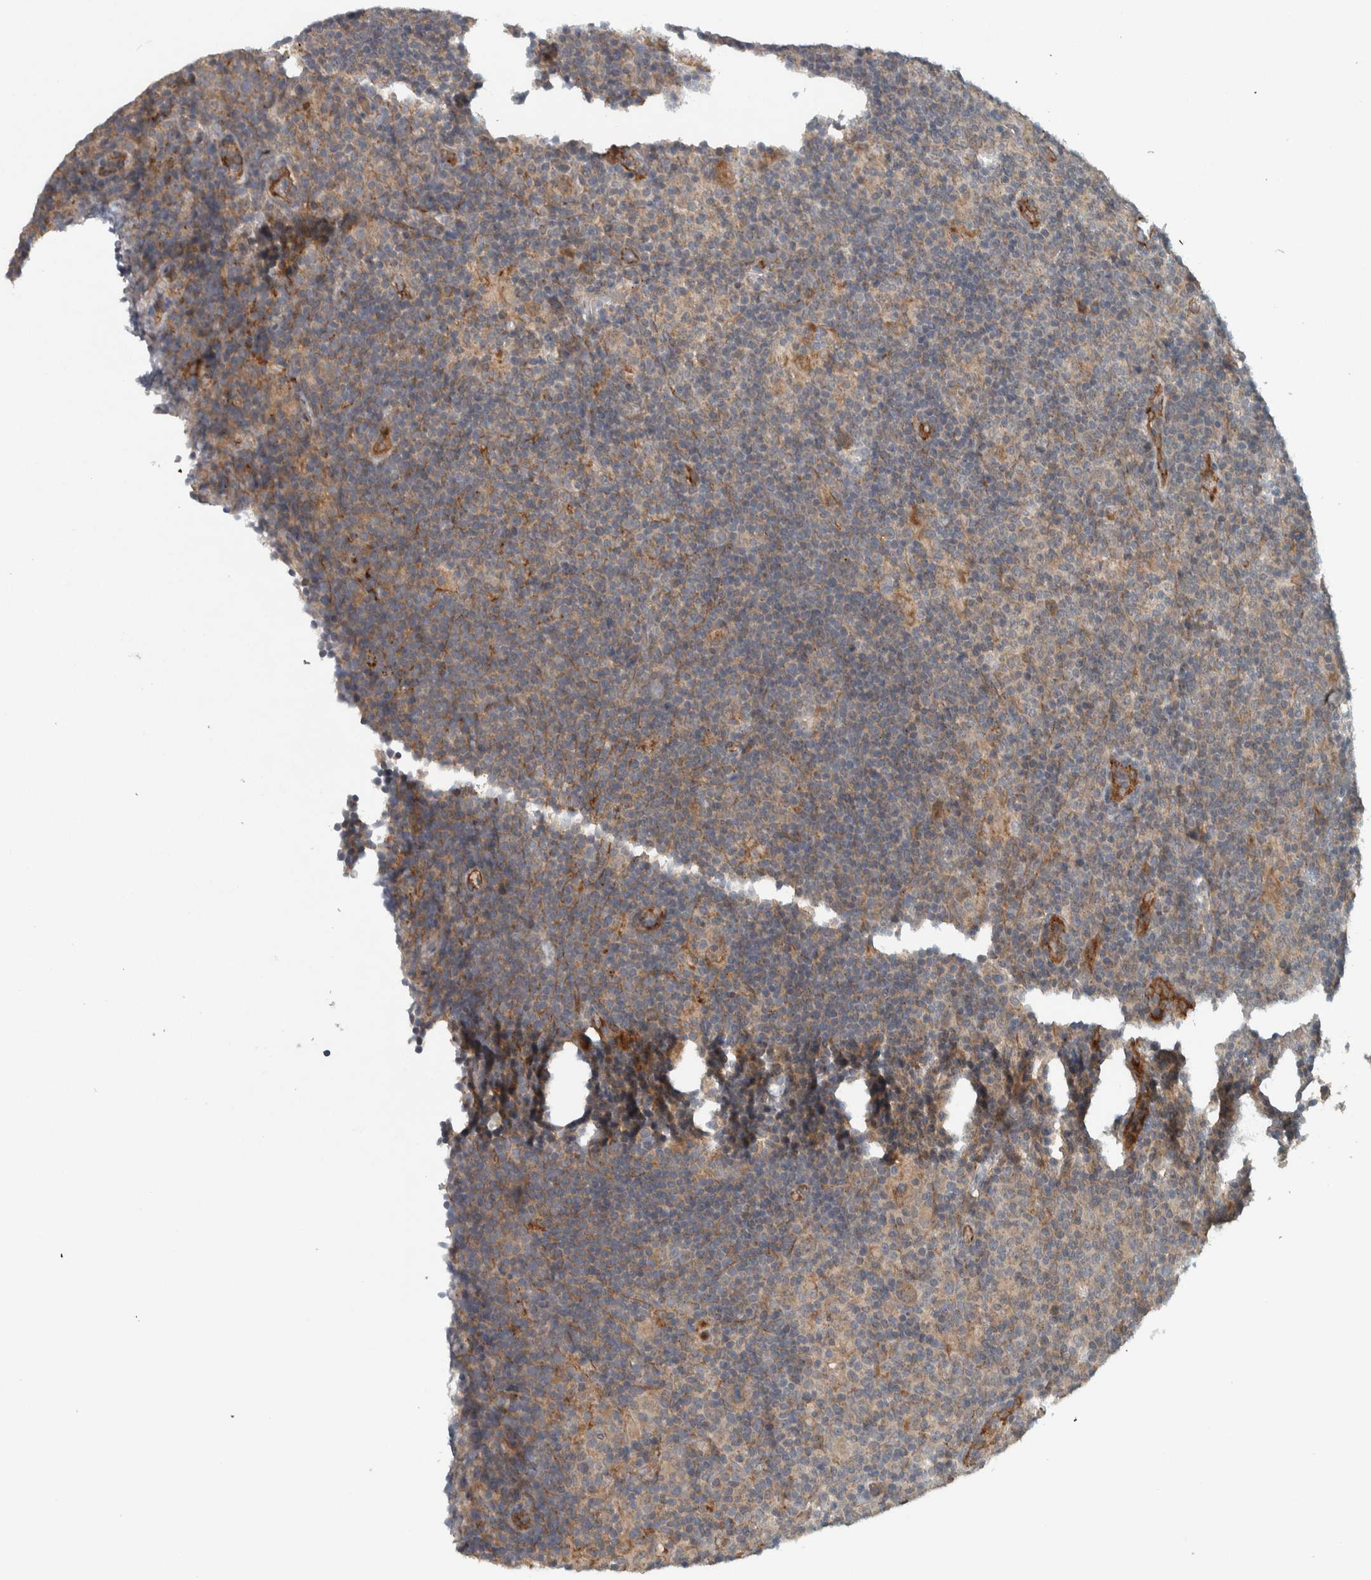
{"staining": {"intensity": "weak", "quantity": ">75%", "location": "cytoplasmic/membranous"}, "tissue": "lymphoma", "cell_type": "Tumor cells", "image_type": "cancer", "snomed": [{"axis": "morphology", "description": "Hodgkin's disease, NOS"}, {"axis": "topography", "description": "Lymph node"}], "caption": "IHC (DAB) staining of Hodgkin's disease shows weak cytoplasmic/membranous protein expression in about >75% of tumor cells. (Brightfield microscopy of DAB IHC at high magnification).", "gene": "LBHD1", "patient": {"sex": "female", "age": 57}}